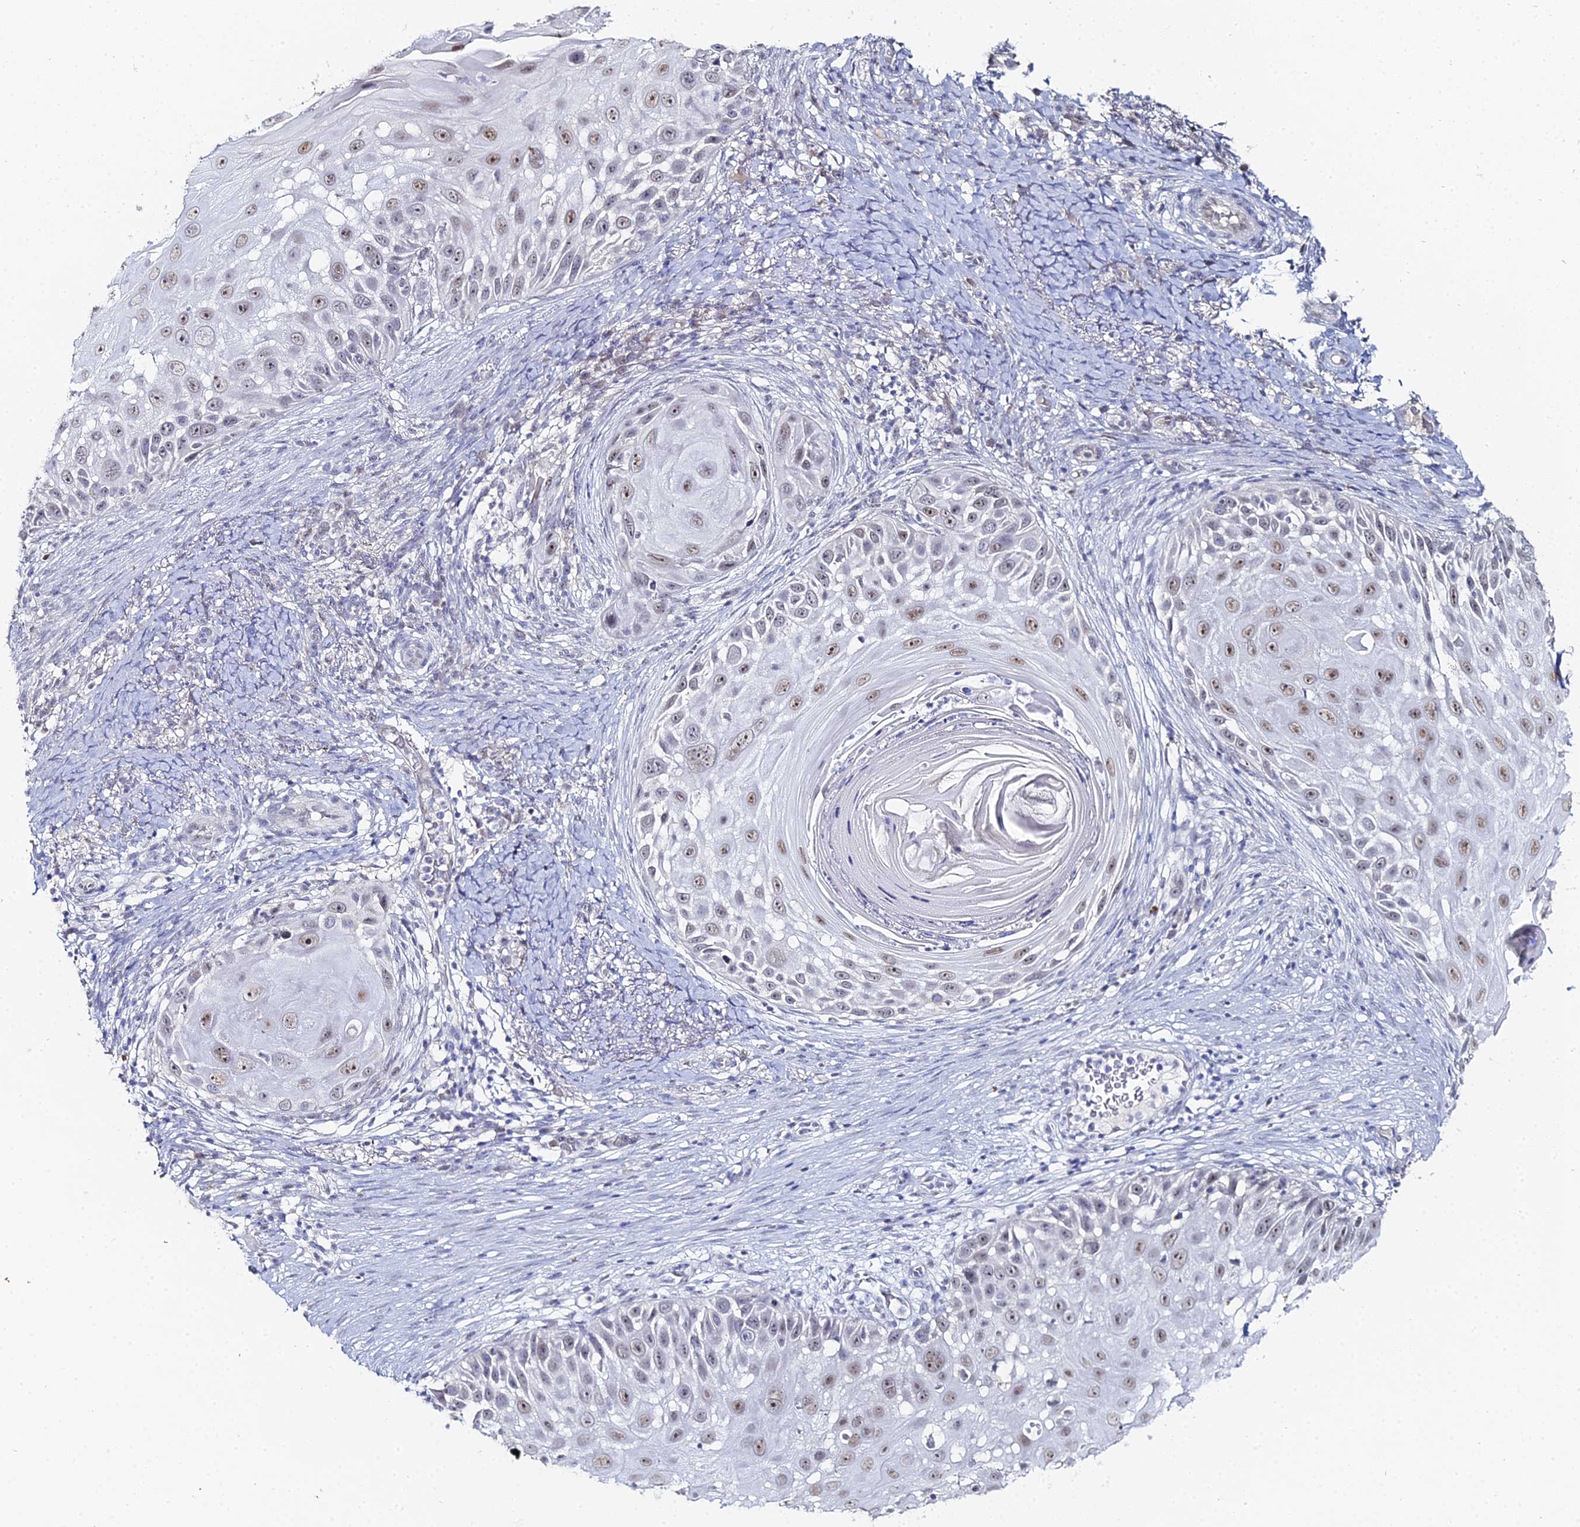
{"staining": {"intensity": "weak", "quantity": ">75%", "location": "nuclear"}, "tissue": "skin cancer", "cell_type": "Tumor cells", "image_type": "cancer", "snomed": [{"axis": "morphology", "description": "Squamous cell carcinoma, NOS"}, {"axis": "topography", "description": "Skin"}], "caption": "Brown immunohistochemical staining in human squamous cell carcinoma (skin) reveals weak nuclear staining in approximately >75% of tumor cells.", "gene": "THAP4", "patient": {"sex": "female", "age": 44}}